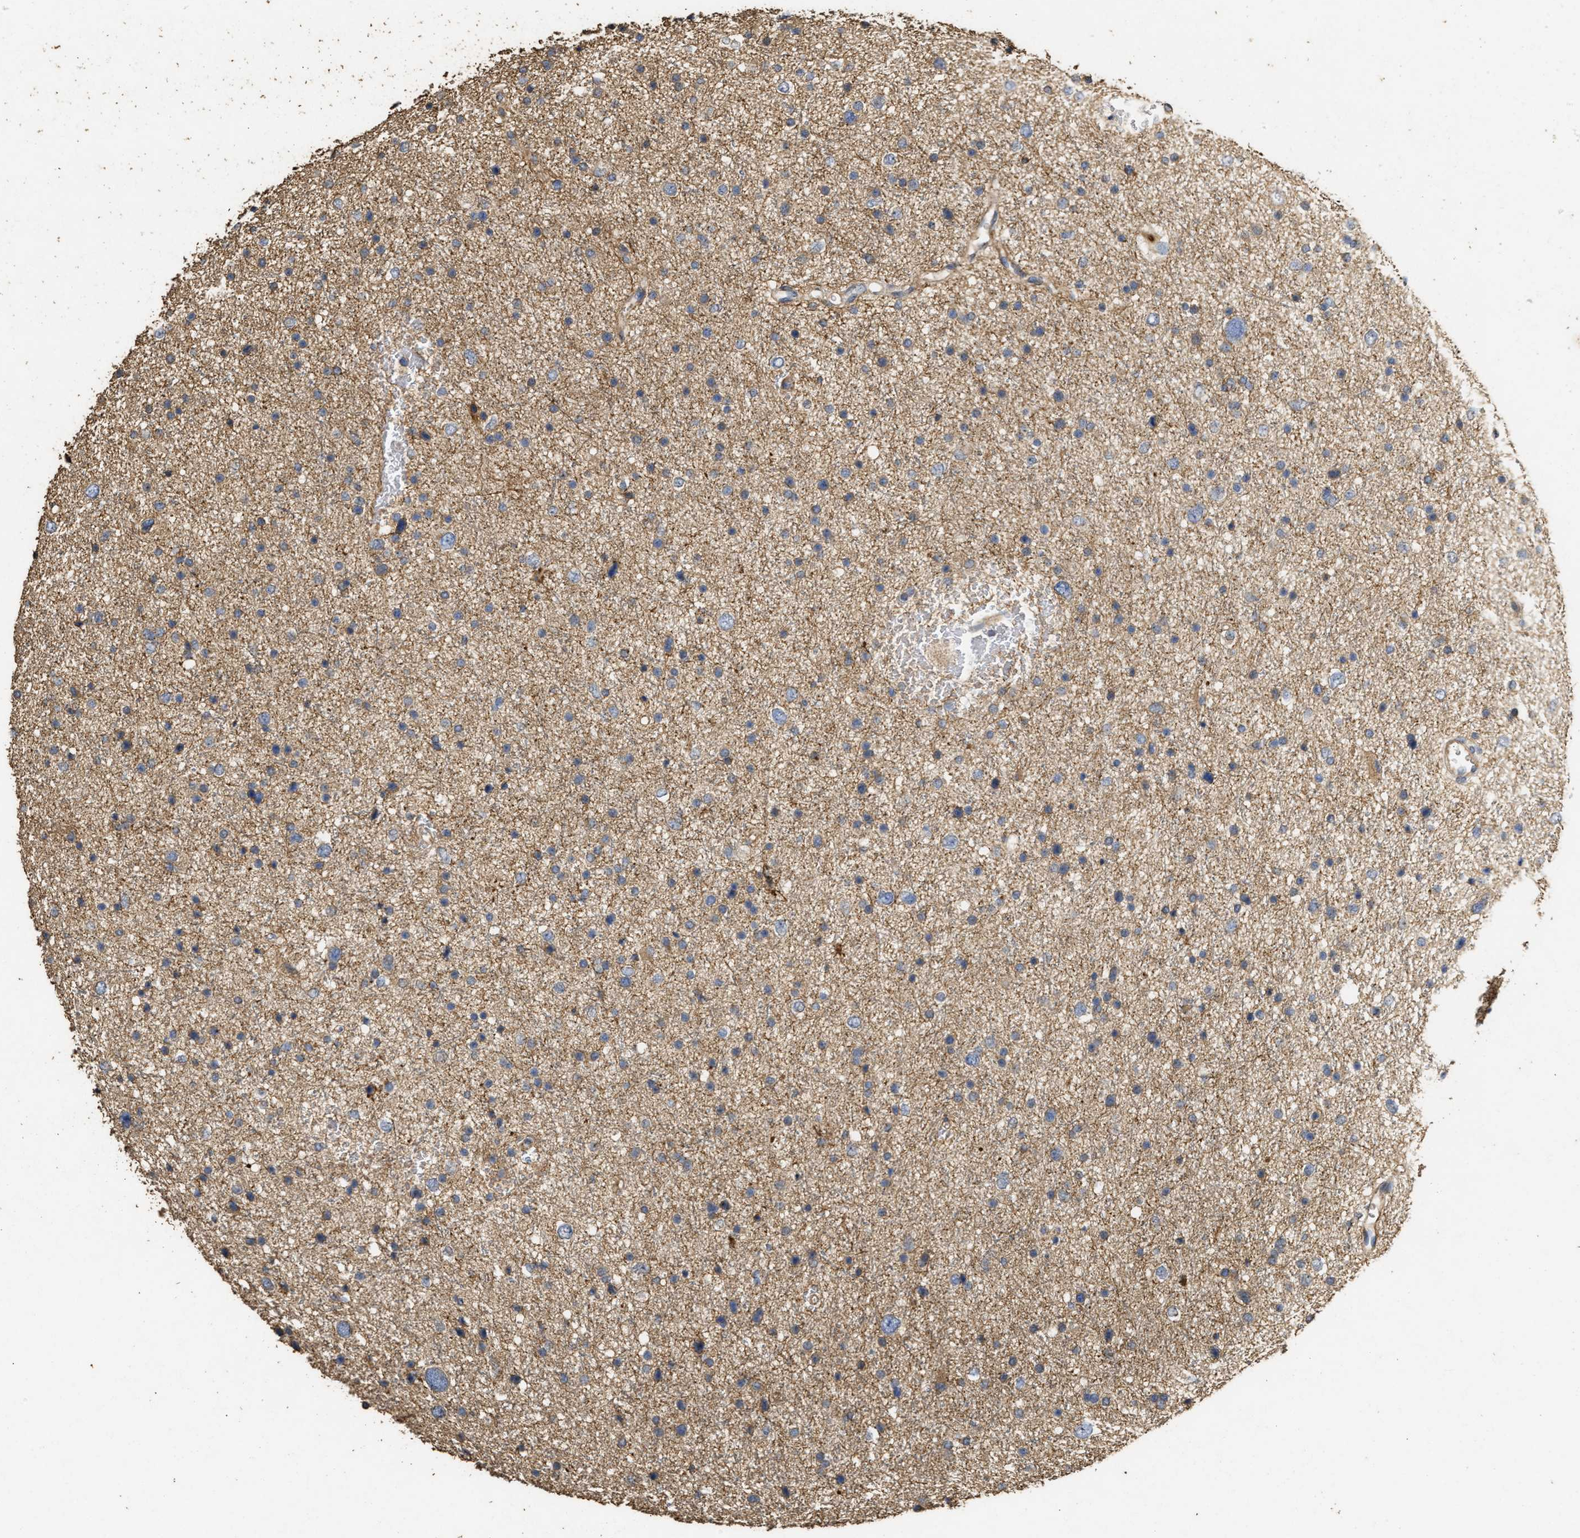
{"staining": {"intensity": "weak", "quantity": "25%-75%", "location": "cytoplasmic/membranous"}, "tissue": "glioma", "cell_type": "Tumor cells", "image_type": "cancer", "snomed": [{"axis": "morphology", "description": "Glioma, malignant, Low grade"}, {"axis": "topography", "description": "Brain"}], "caption": "DAB (3,3'-diaminobenzidine) immunohistochemical staining of human glioma exhibits weak cytoplasmic/membranous protein expression in approximately 25%-75% of tumor cells.", "gene": "NAV1", "patient": {"sex": "female", "age": 37}}